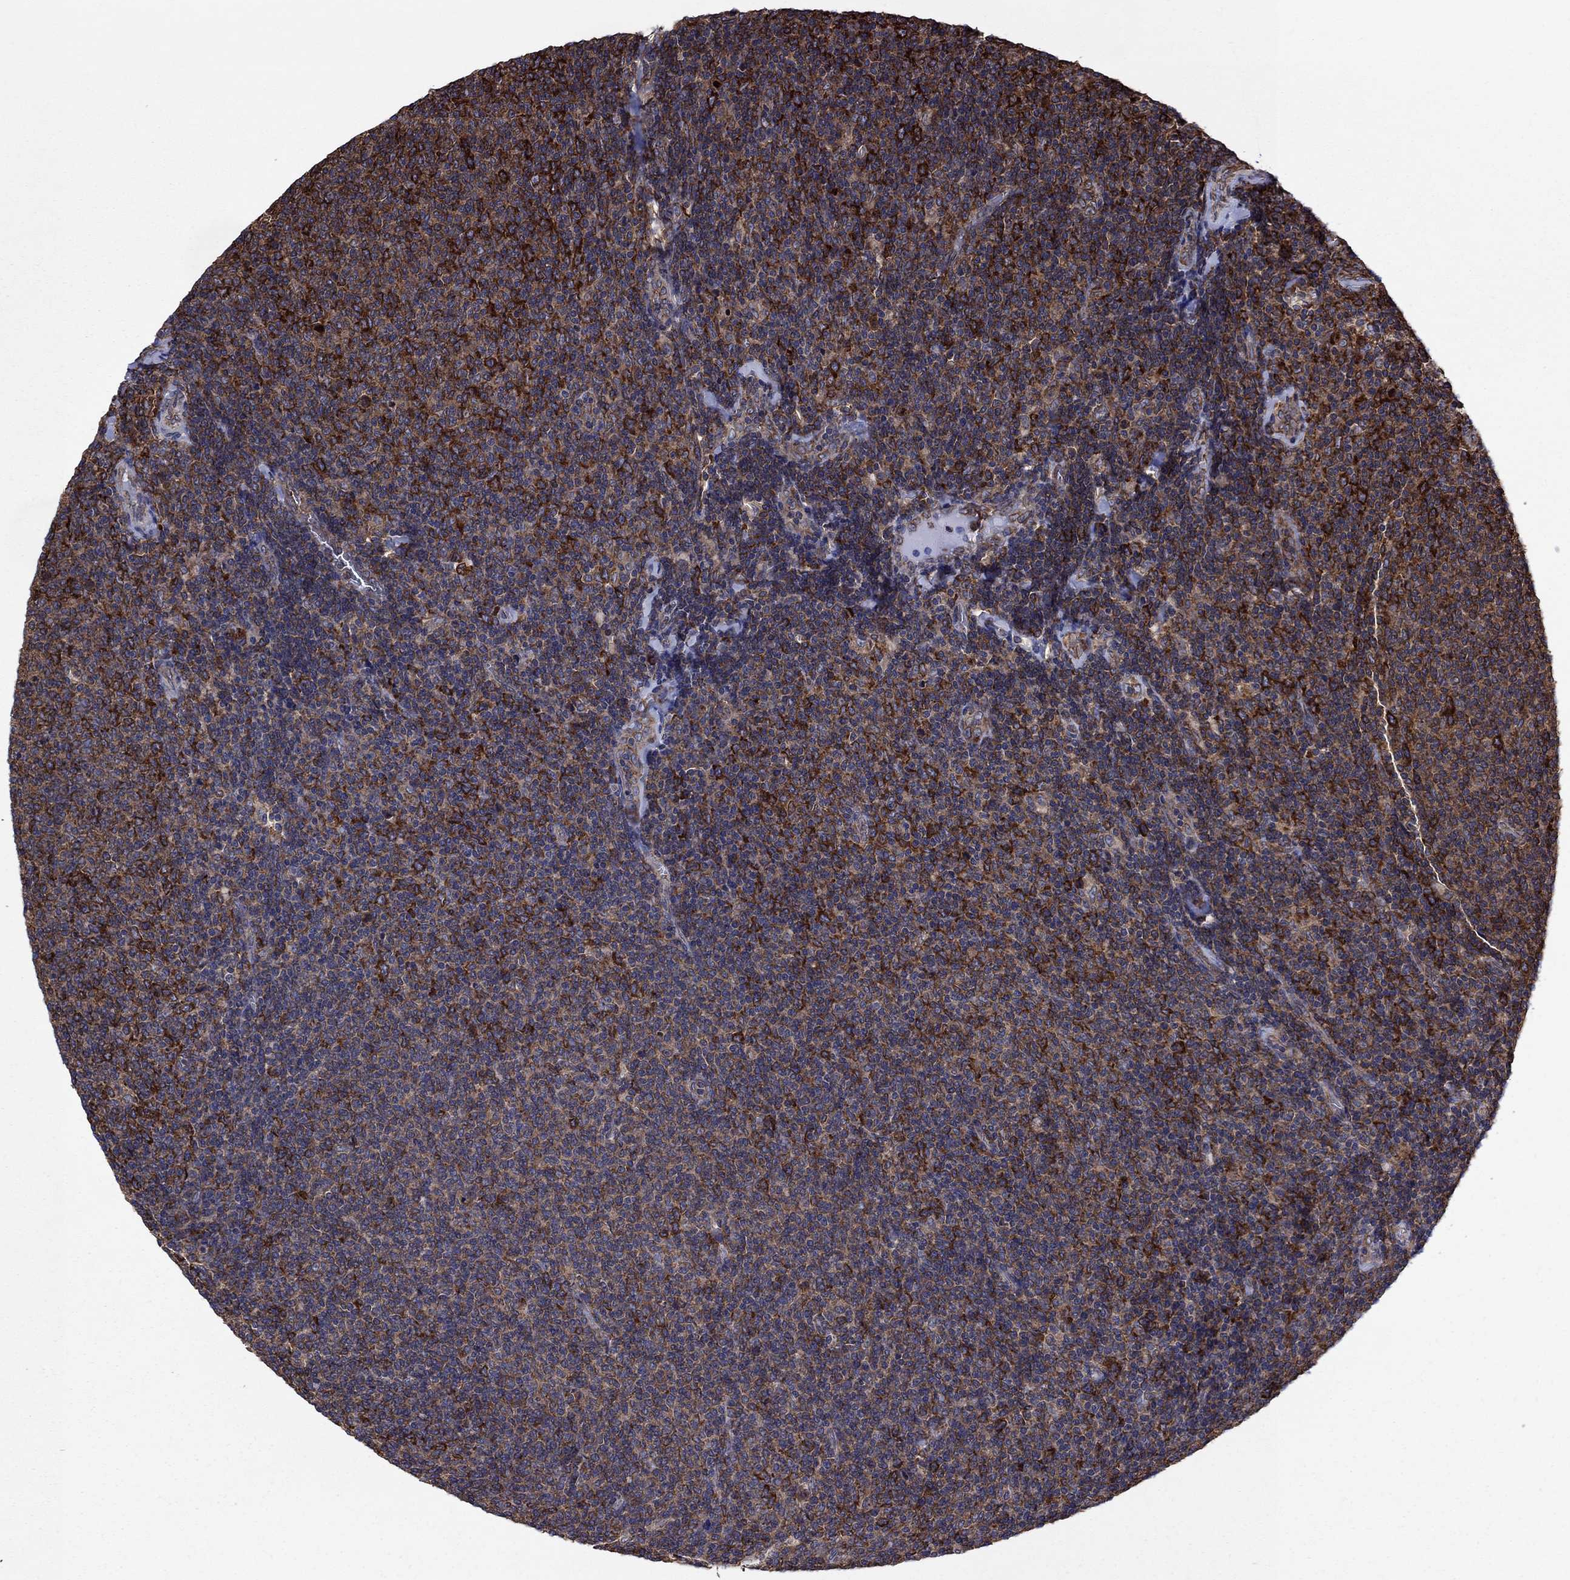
{"staining": {"intensity": "strong", "quantity": "25%-75%", "location": "cytoplasmic/membranous"}, "tissue": "lymphoma", "cell_type": "Tumor cells", "image_type": "cancer", "snomed": [{"axis": "morphology", "description": "Malignant lymphoma, non-Hodgkin's type, Low grade"}, {"axis": "topography", "description": "Lymph node"}], "caption": "Immunohistochemistry (IHC) of malignant lymphoma, non-Hodgkin's type (low-grade) displays high levels of strong cytoplasmic/membranous expression in approximately 25%-75% of tumor cells. (DAB IHC with brightfield microscopy, high magnification).", "gene": "YBX1", "patient": {"sex": "male", "age": 52}}